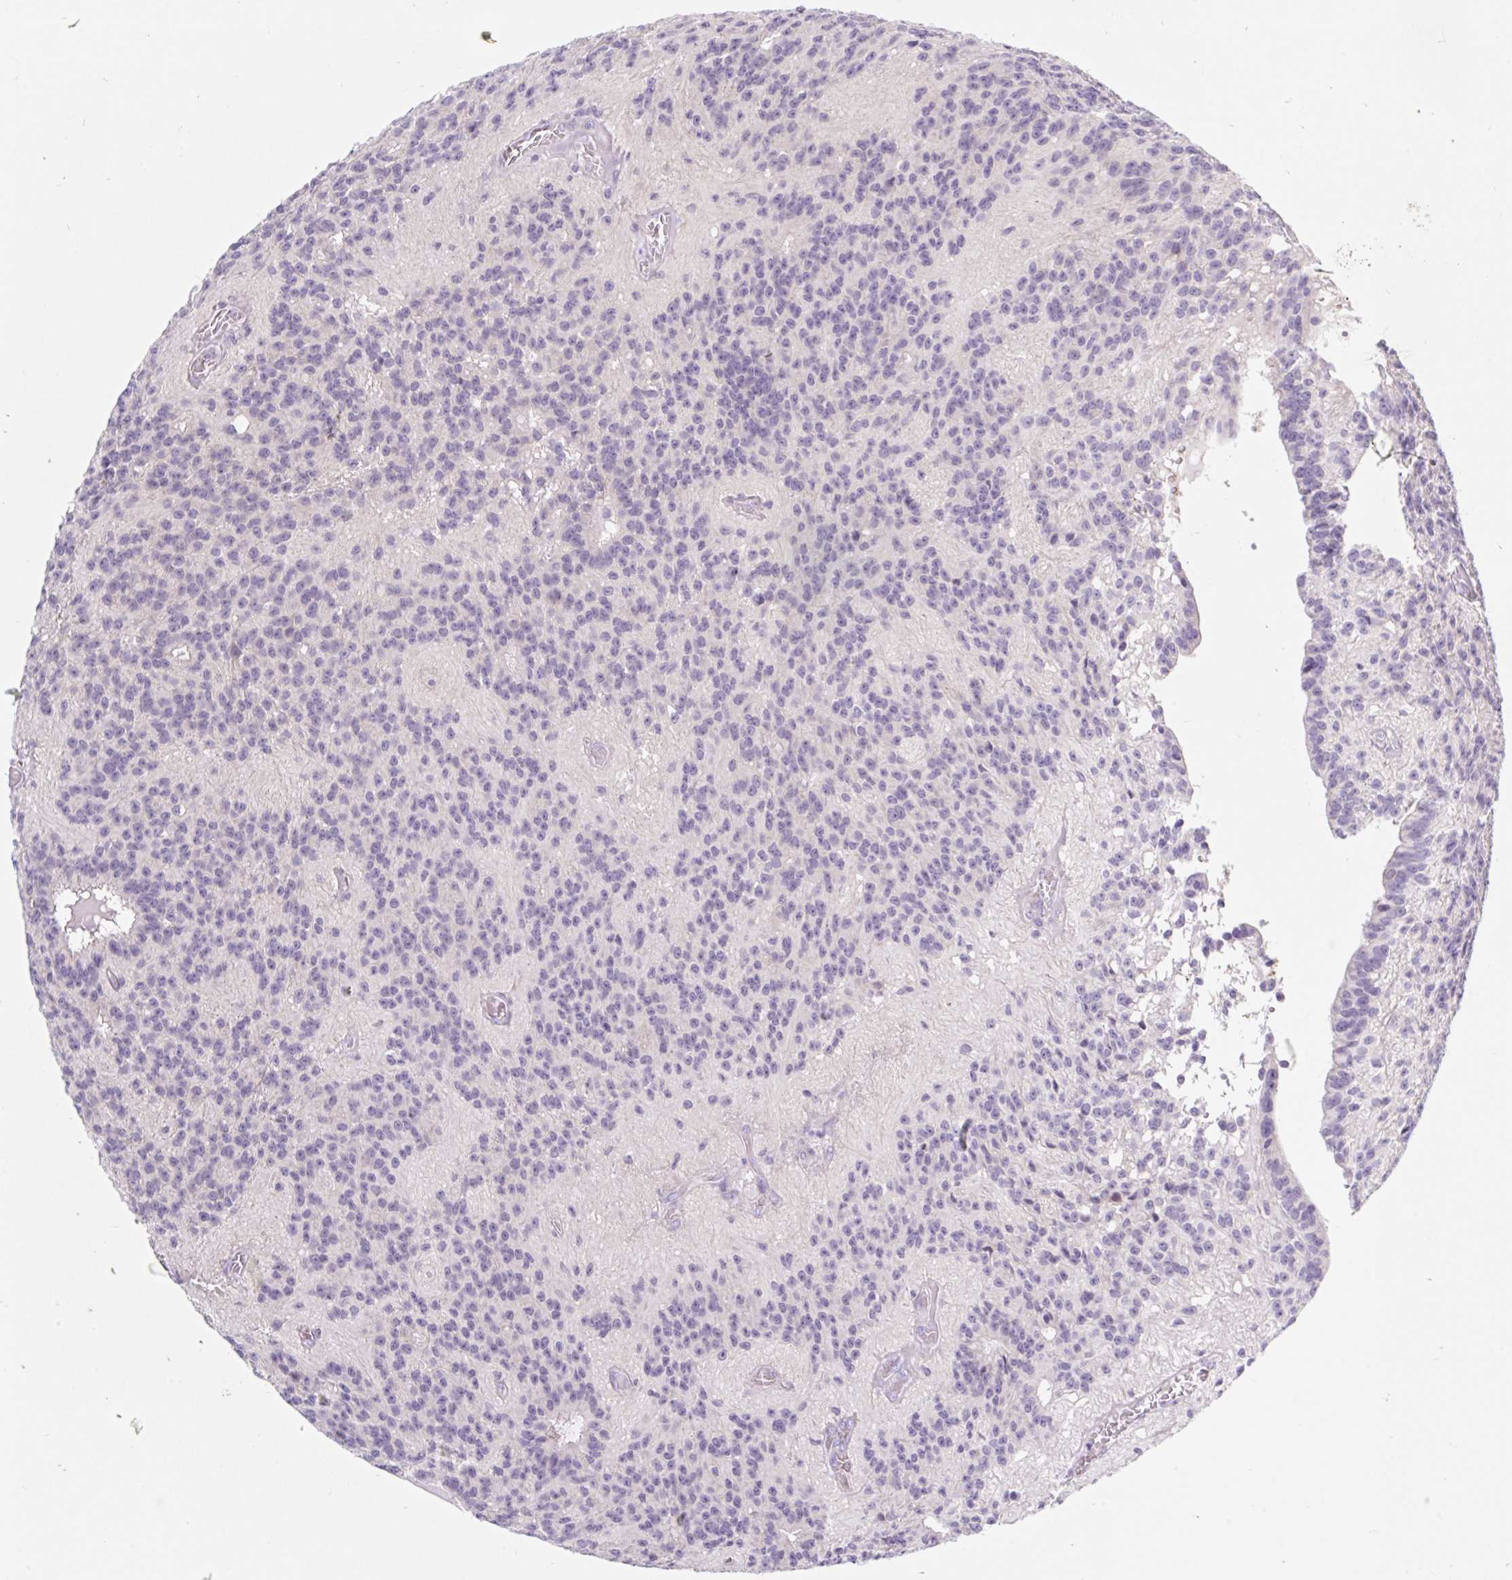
{"staining": {"intensity": "negative", "quantity": "none", "location": "none"}, "tissue": "glioma", "cell_type": "Tumor cells", "image_type": "cancer", "snomed": [{"axis": "morphology", "description": "Glioma, malignant, Low grade"}, {"axis": "topography", "description": "Brain"}], "caption": "This is an immunohistochemistry (IHC) image of human malignant glioma (low-grade). There is no positivity in tumor cells.", "gene": "BCAS1", "patient": {"sex": "male", "age": 31}}